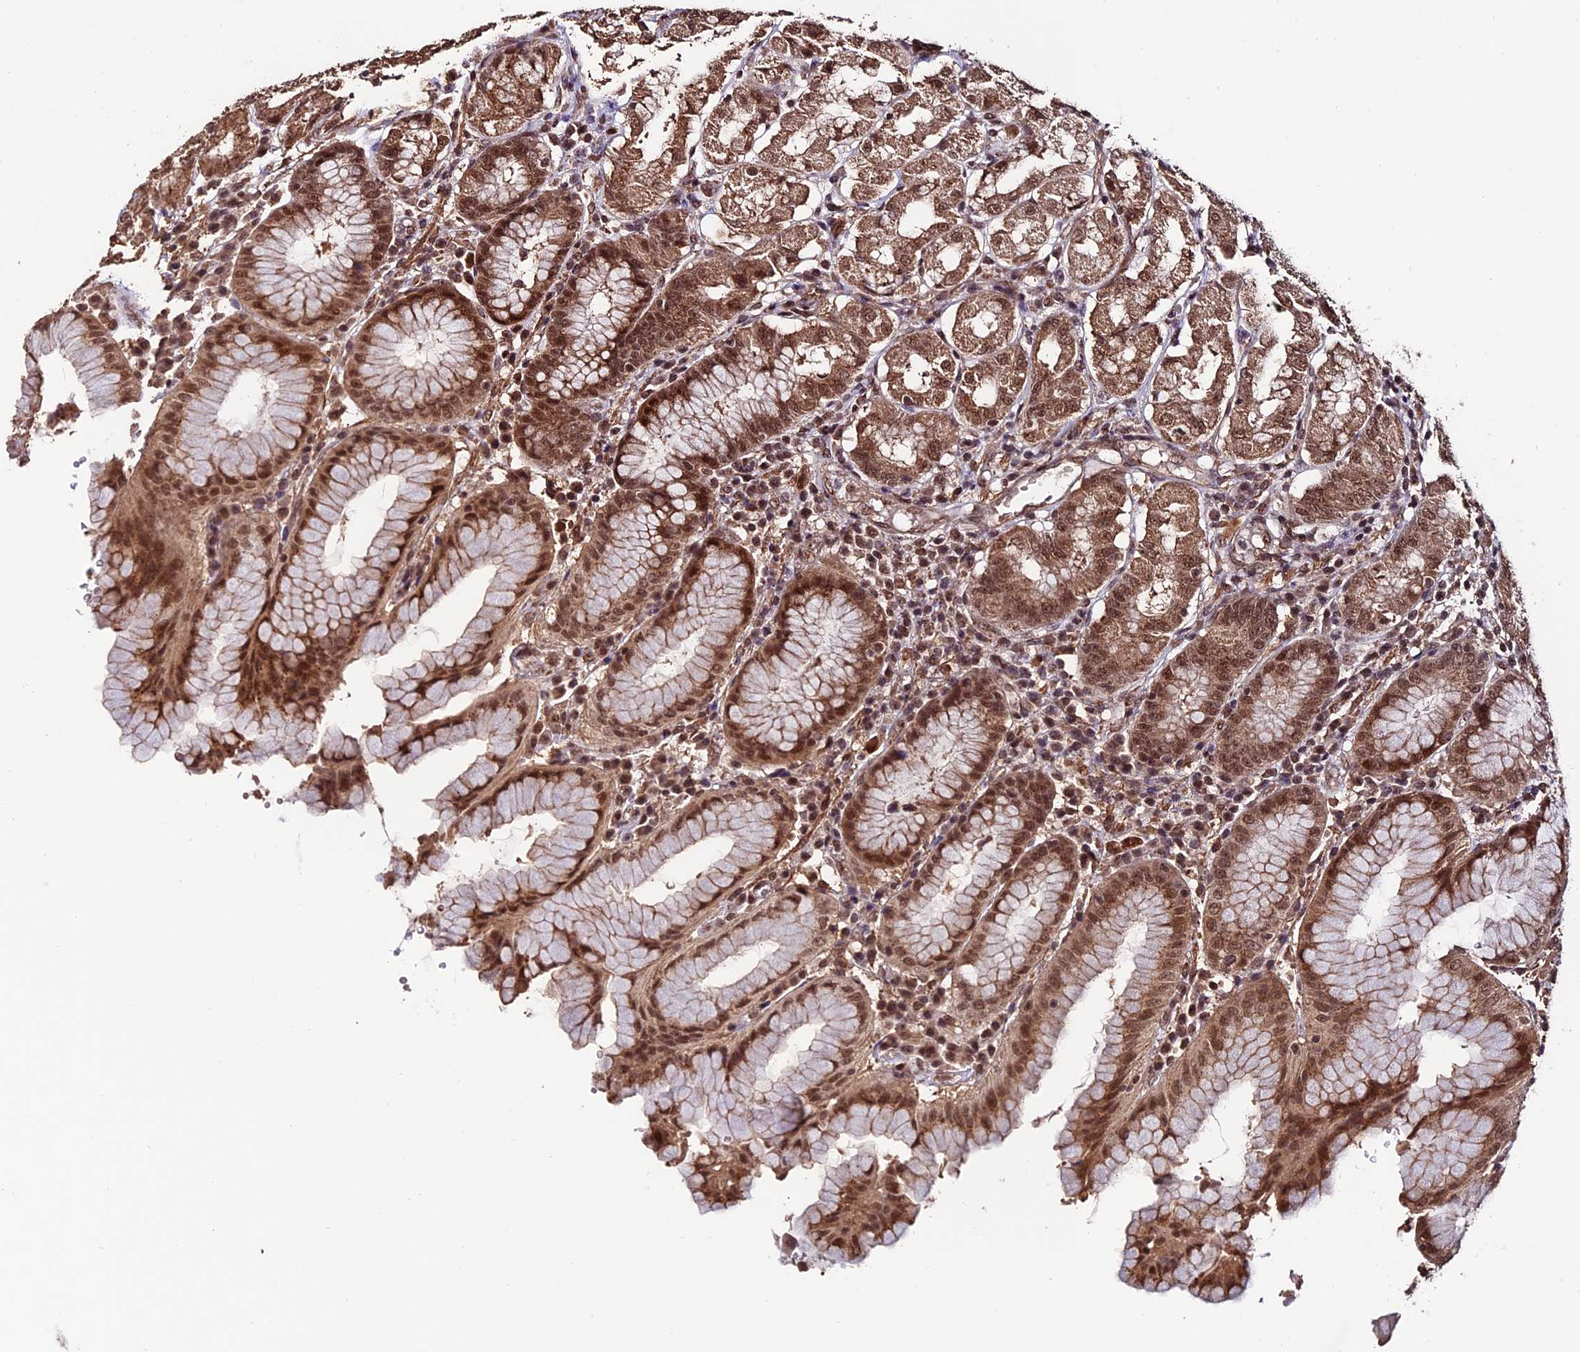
{"staining": {"intensity": "moderate", "quantity": ">75%", "location": "cytoplasmic/membranous,nuclear"}, "tissue": "stomach", "cell_type": "Glandular cells", "image_type": "normal", "snomed": [{"axis": "morphology", "description": "Normal tissue, NOS"}, {"axis": "topography", "description": "Stomach"}, {"axis": "topography", "description": "Stomach, lower"}], "caption": "This image exhibits immunohistochemistry staining of normal human stomach, with medium moderate cytoplasmic/membranous,nuclear expression in approximately >75% of glandular cells.", "gene": "CABIN1", "patient": {"sex": "female", "age": 56}}